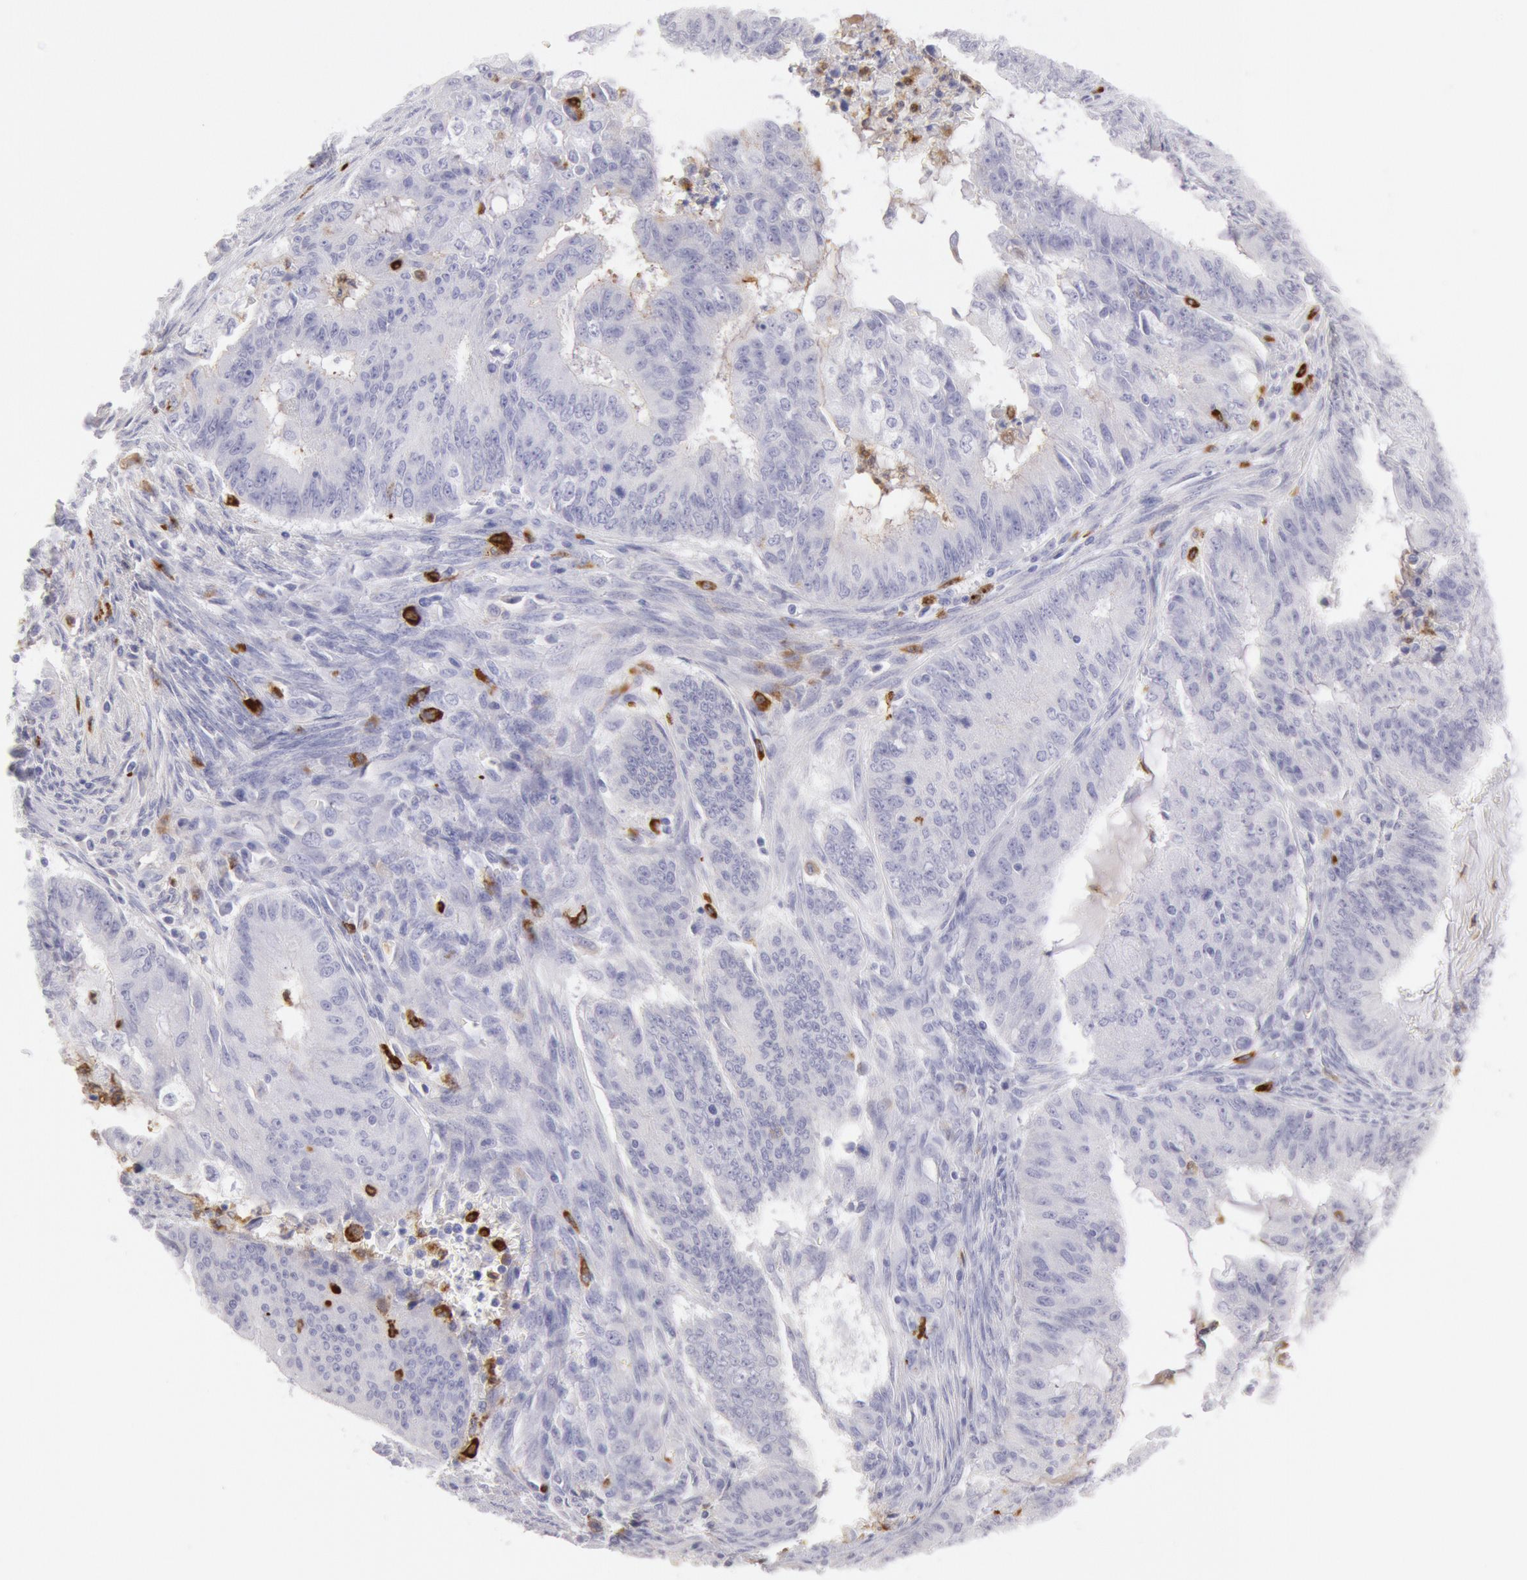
{"staining": {"intensity": "negative", "quantity": "none", "location": "none"}, "tissue": "endometrial cancer", "cell_type": "Tumor cells", "image_type": "cancer", "snomed": [{"axis": "morphology", "description": "Adenocarcinoma, NOS"}, {"axis": "topography", "description": "Endometrium"}], "caption": "Immunohistochemistry (IHC) photomicrograph of neoplastic tissue: endometrial cancer (adenocarcinoma) stained with DAB exhibits no significant protein positivity in tumor cells.", "gene": "FCN1", "patient": {"sex": "female", "age": 75}}